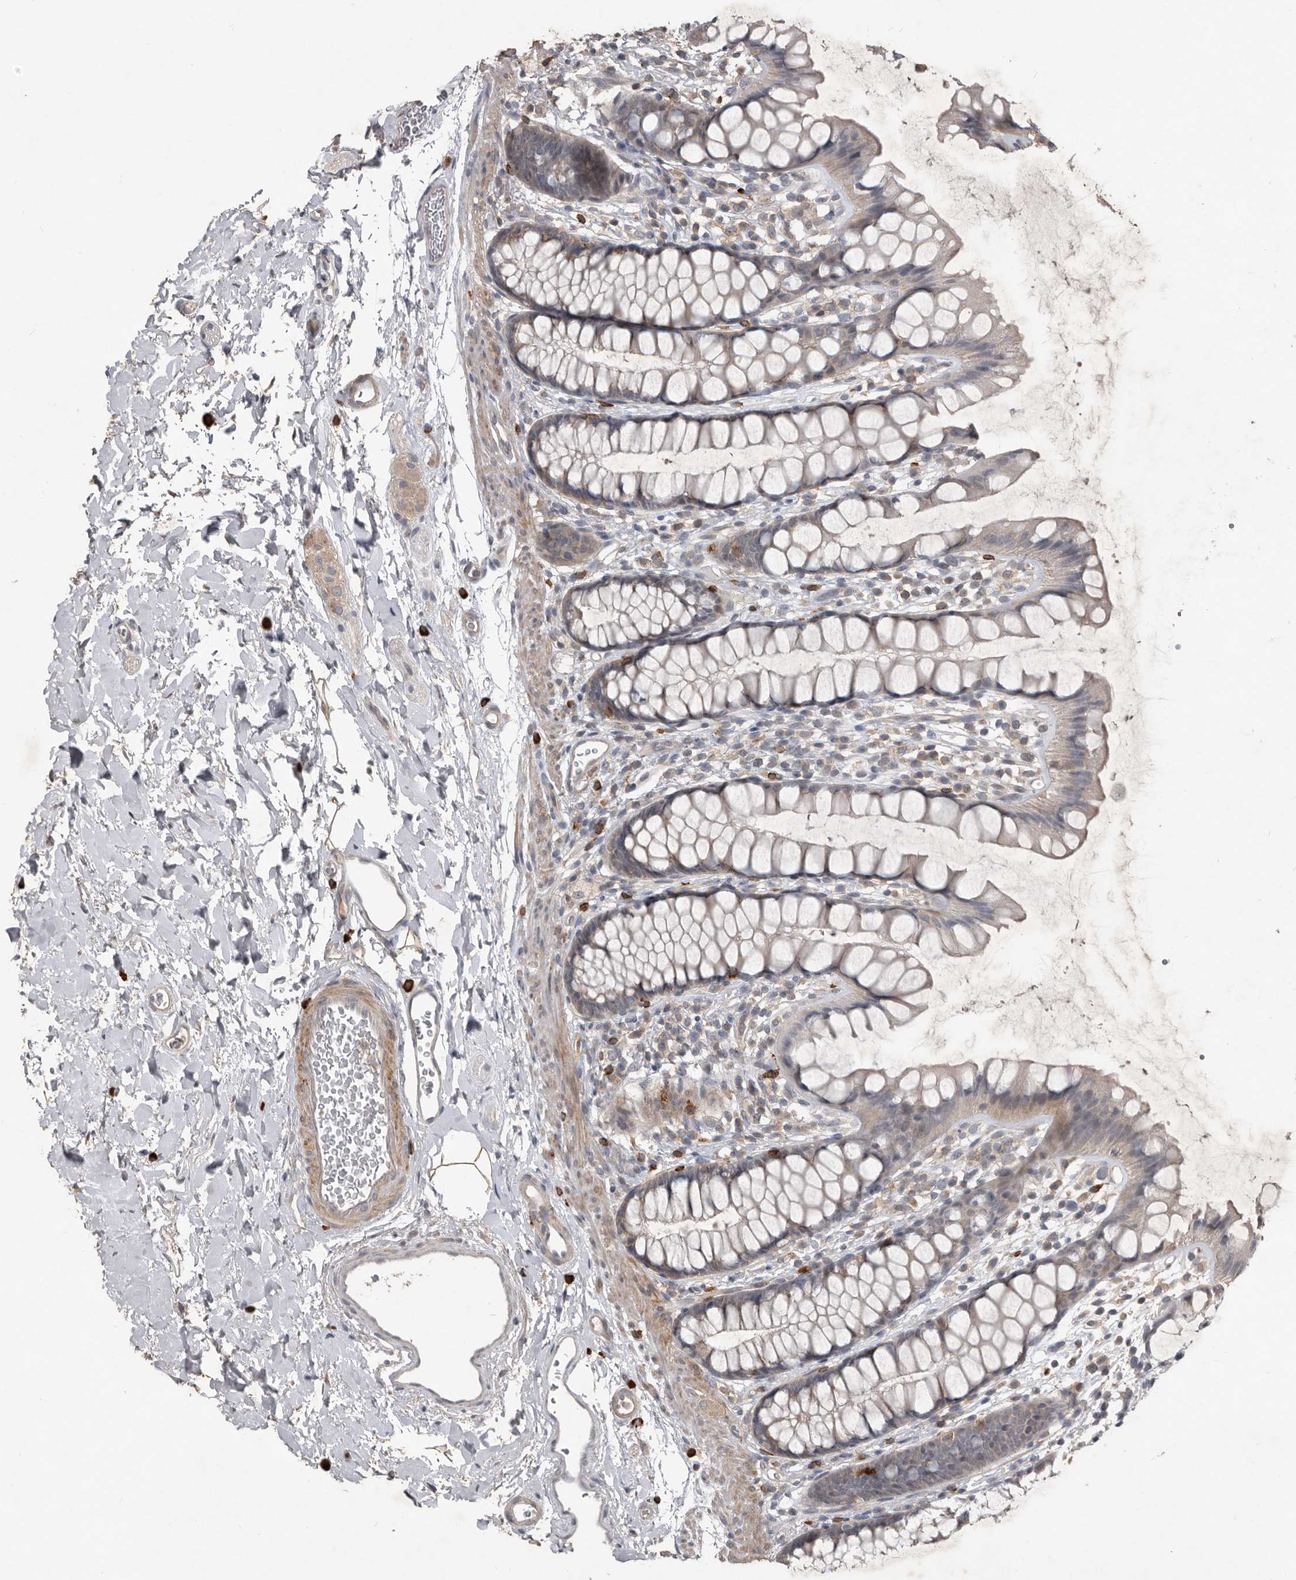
{"staining": {"intensity": "weak", "quantity": "25%-75%", "location": "cytoplasmic/membranous"}, "tissue": "rectum", "cell_type": "Glandular cells", "image_type": "normal", "snomed": [{"axis": "morphology", "description": "Normal tissue, NOS"}, {"axis": "topography", "description": "Rectum"}], "caption": "Weak cytoplasmic/membranous staining is appreciated in approximately 25%-75% of glandular cells in normal rectum. The protein of interest is stained brown, and the nuclei are stained in blue (DAB IHC with brightfield microscopy, high magnification).", "gene": "BAMBI", "patient": {"sex": "female", "age": 65}}